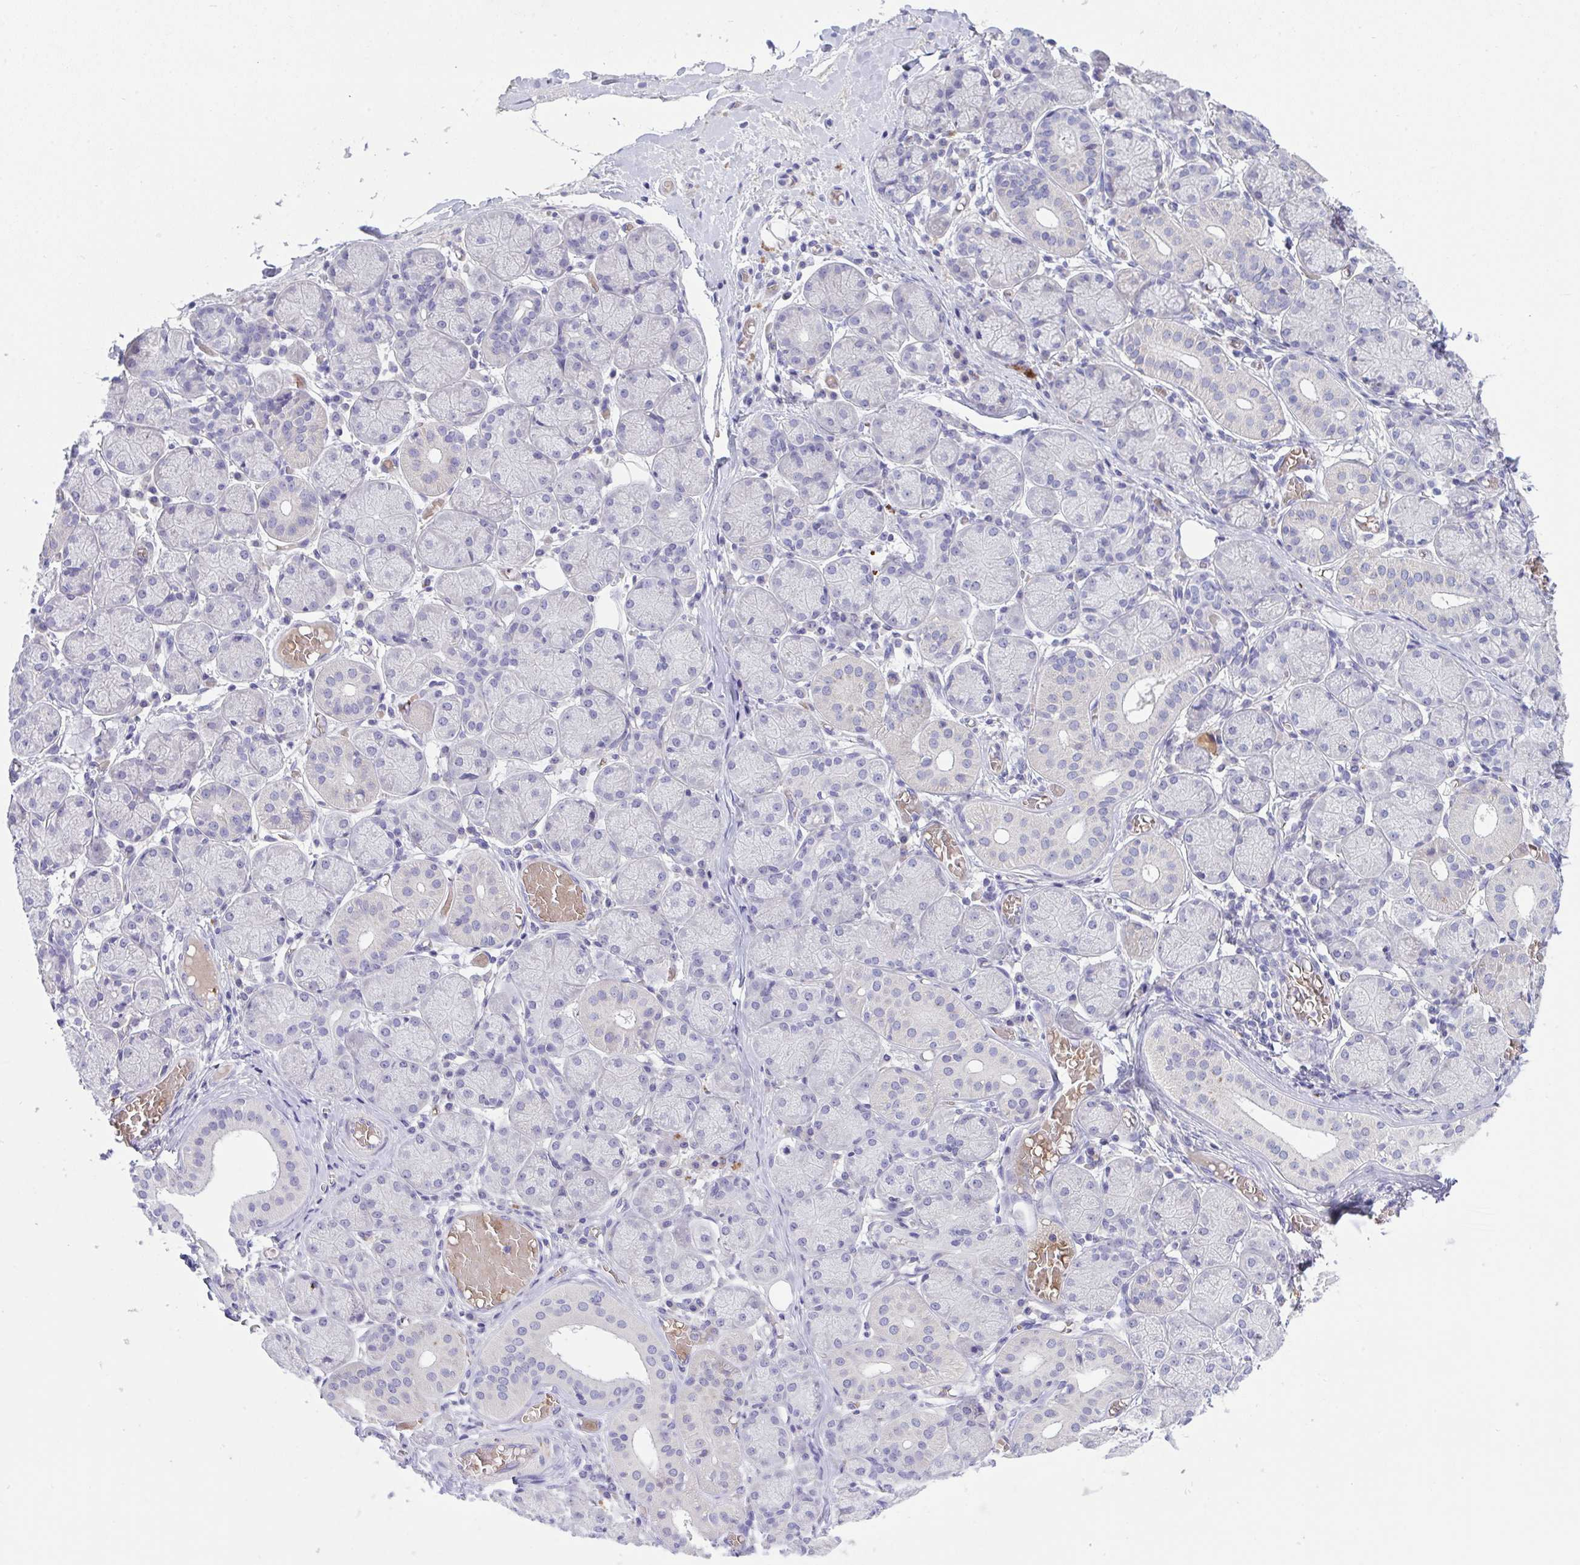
{"staining": {"intensity": "negative", "quantity": "none", "location": "none"}, "tissue": "salivary gland", "cell_type": "Glandular cells", "image_type": "normal", "snomed": [{"axis": "morphology", "description": "Normal tissue, NOS"}, {"axis": "topography", "description": "Salivary gland"}], "caption": "The image displays no significant staining in glandular cells of salivary gland.", "gene": "SPTB", "patient": {"sex": "female", "age": 24}}